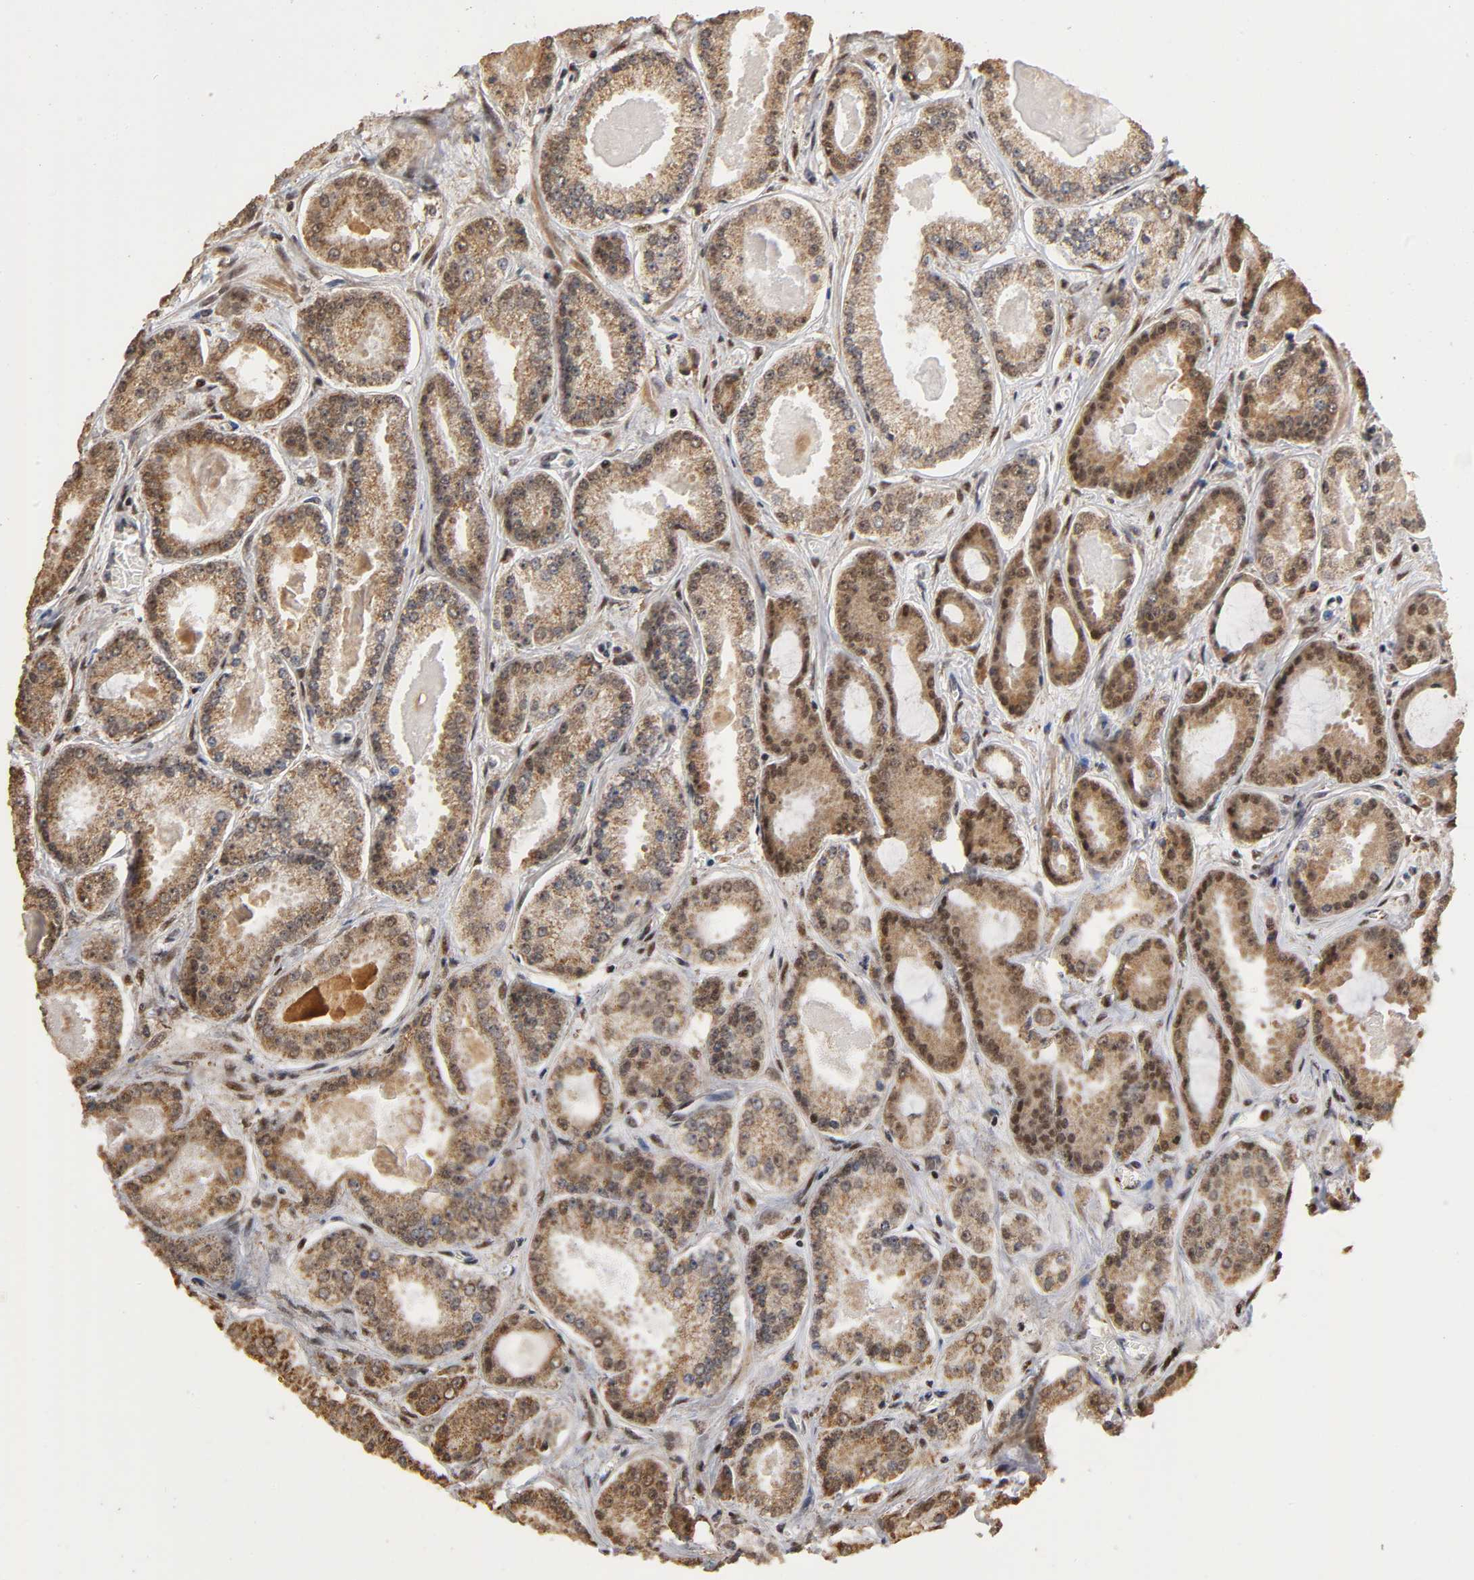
{"staining": {"intensity": "strong", "quantity": ">75%", "location": "cytoplasmic/membranous,nuclear"}, "tissue": "prostate cancer", "cell_type": "Tumor cells", "image_type": "cancer", "snomed": [{"axis": "morphology", "description": "Adenocarcinoma, Low grade"}, {"axis": "topography", "description": "Prostate"}], "caption": "Immunohistochemistry (IHC) photomicrograph of neoplastic tissue: prostate low-grade adenocarcinoma stained using IHC shows high levels of strong protein expression localized specifically in the cytoplasmic/membranous and nuclear of tumor cells, appearing as a cytoplasmic/membranous and nuclear brown color.", "gene": "RNF122", "patient": {"sex": "male", "age": 59}}